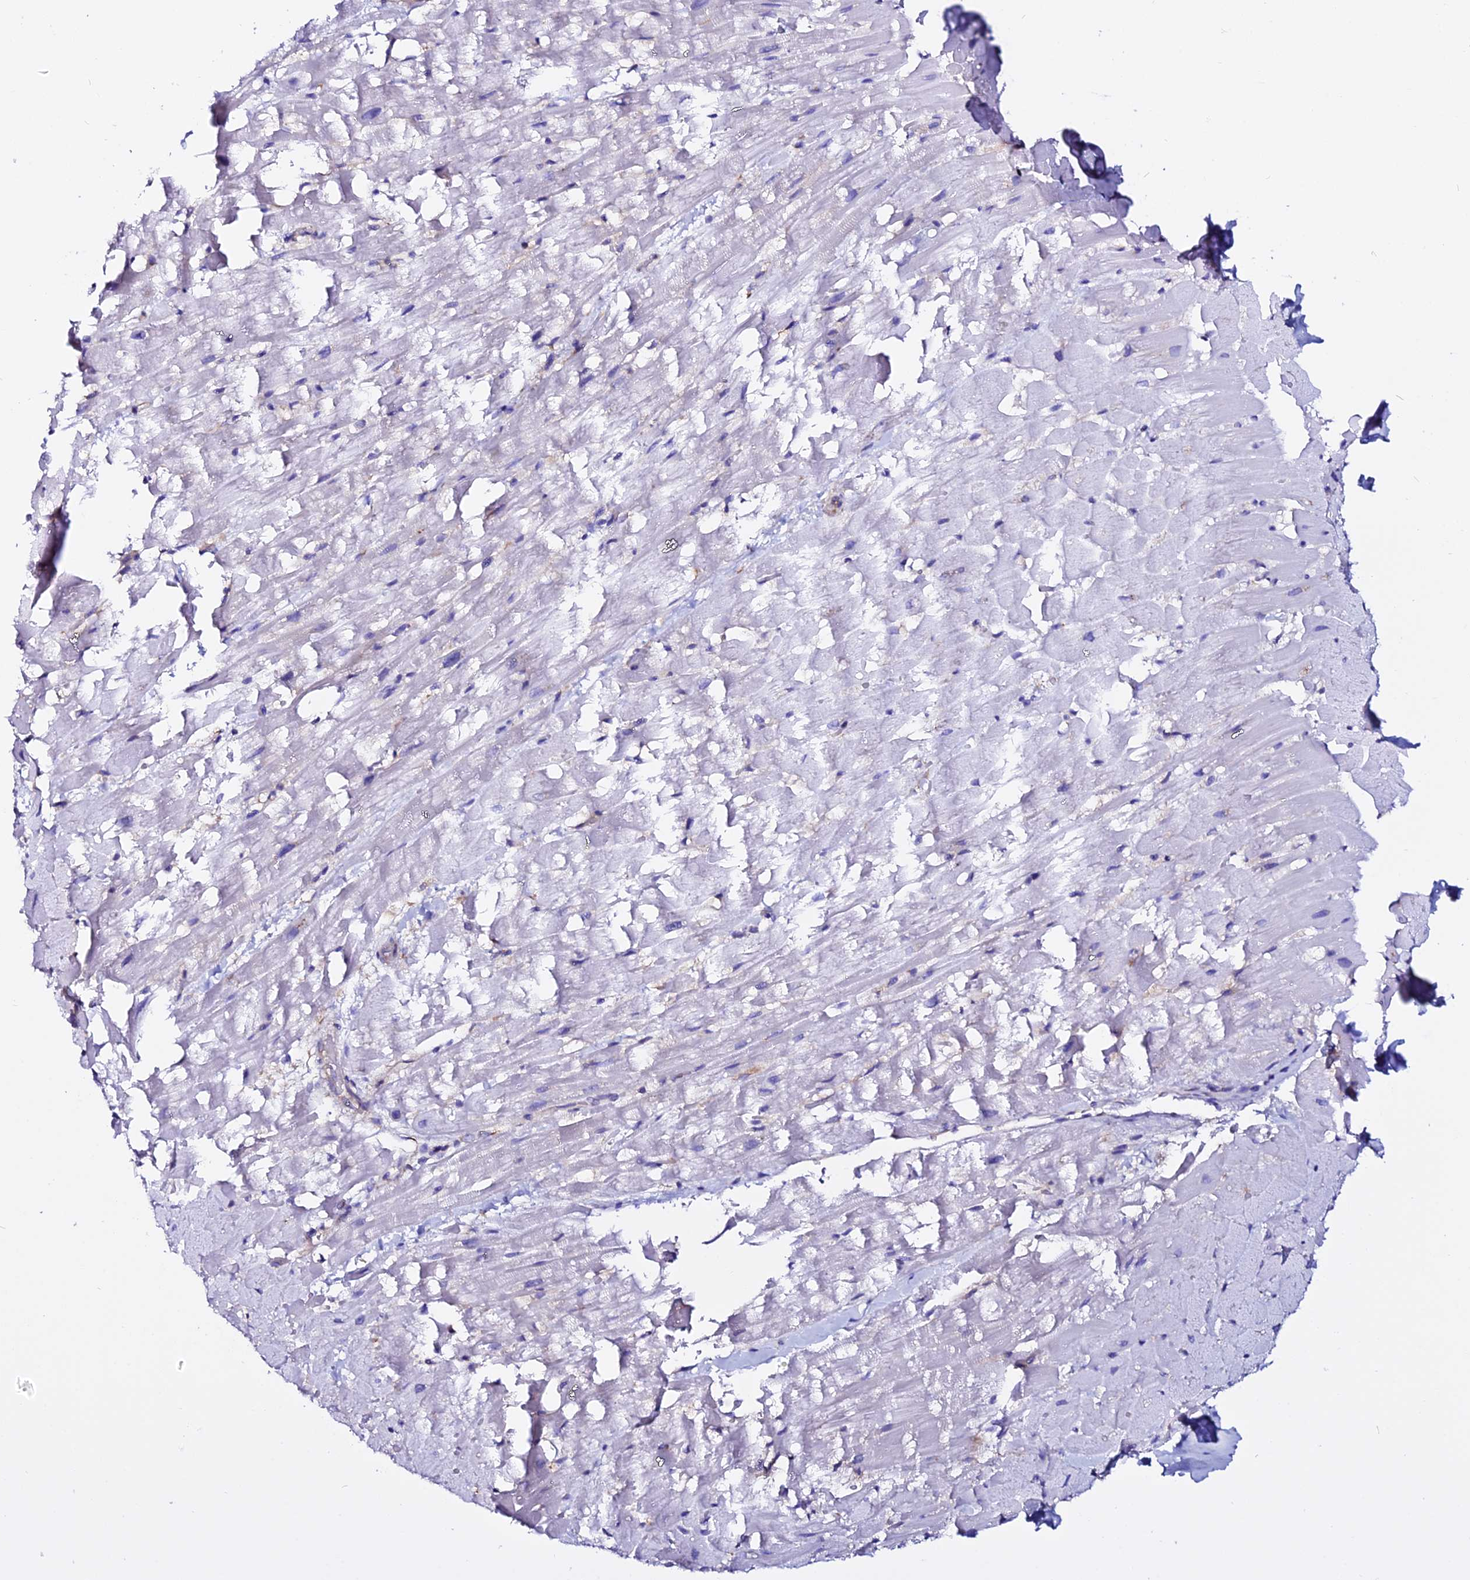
{"staining": {"intensity": "negative", "quantity": "none", "location": "none"}, "tissue": "heart muscle", "cell_type": "Cardiomyocytes", "image_type": "normal", "snomed": [{"axis": "morphology", "description": "Normal tissue, NOS"}, {"axis": "topography", "description": "Heart"}], "caption": "Normal heart muscle was stained to show a protein in brown. There is no significant staining in cardiomyocytes. (DAB IHC, high magnification).", "gene": "EEF1G", "patient": {"sex": "male", "age": 37}}